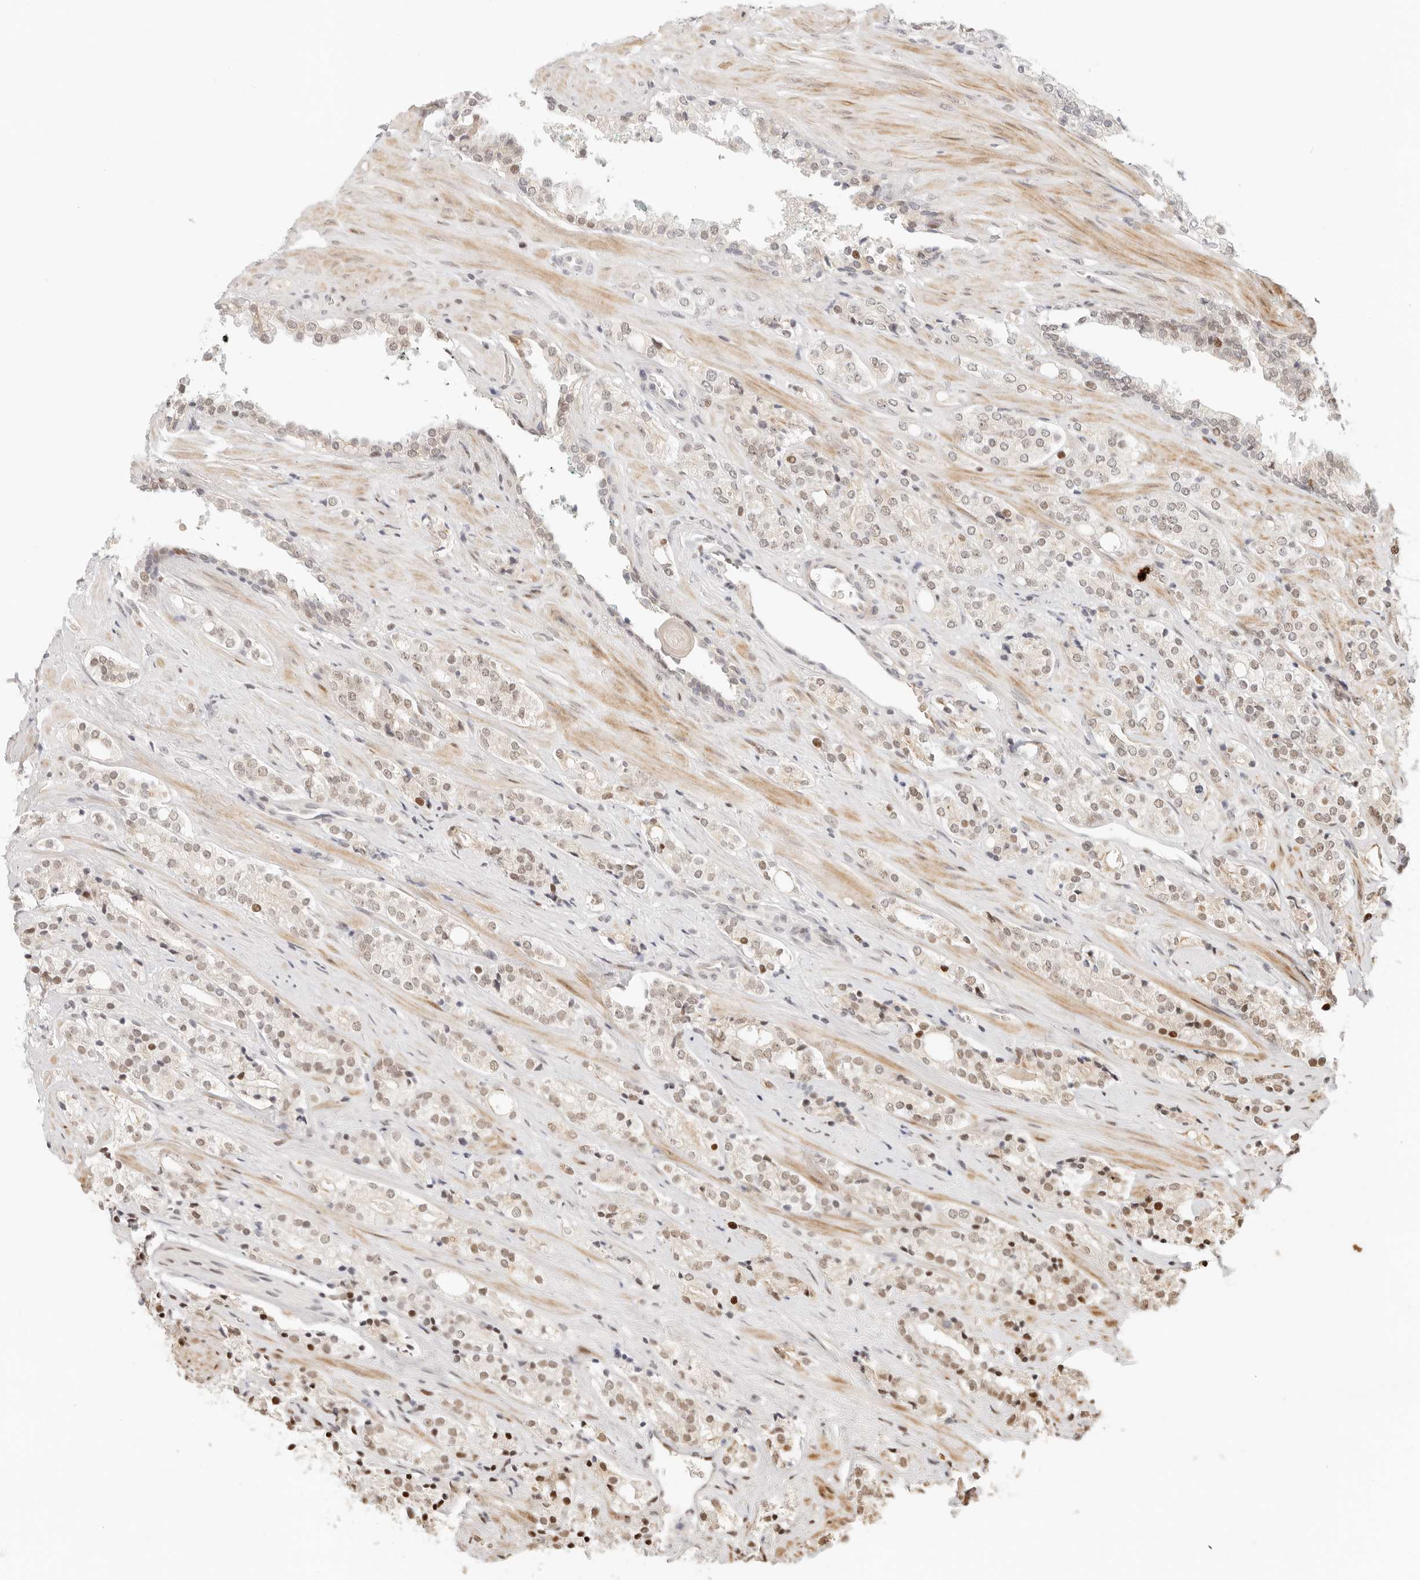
{"staining": {"intensity": "weak", "quantity": "25%-75%", "location": "nuclear"}, "tissue": "prostate cancer", "cell_type": "Tumor cells", "image_type": "cancer", "snomed": [{"axis": "morphology", "description": "Adenocarcinoma, High grade"}, {"axis": "topography", "description": "Prostate"}], "caption": "A histopathology image of human prostate cancer stained for a protein shows weak nuclear brown staining in tumor cells.", "gene": "HOXC5", "patient": {"sex": "male", "age": 71}}